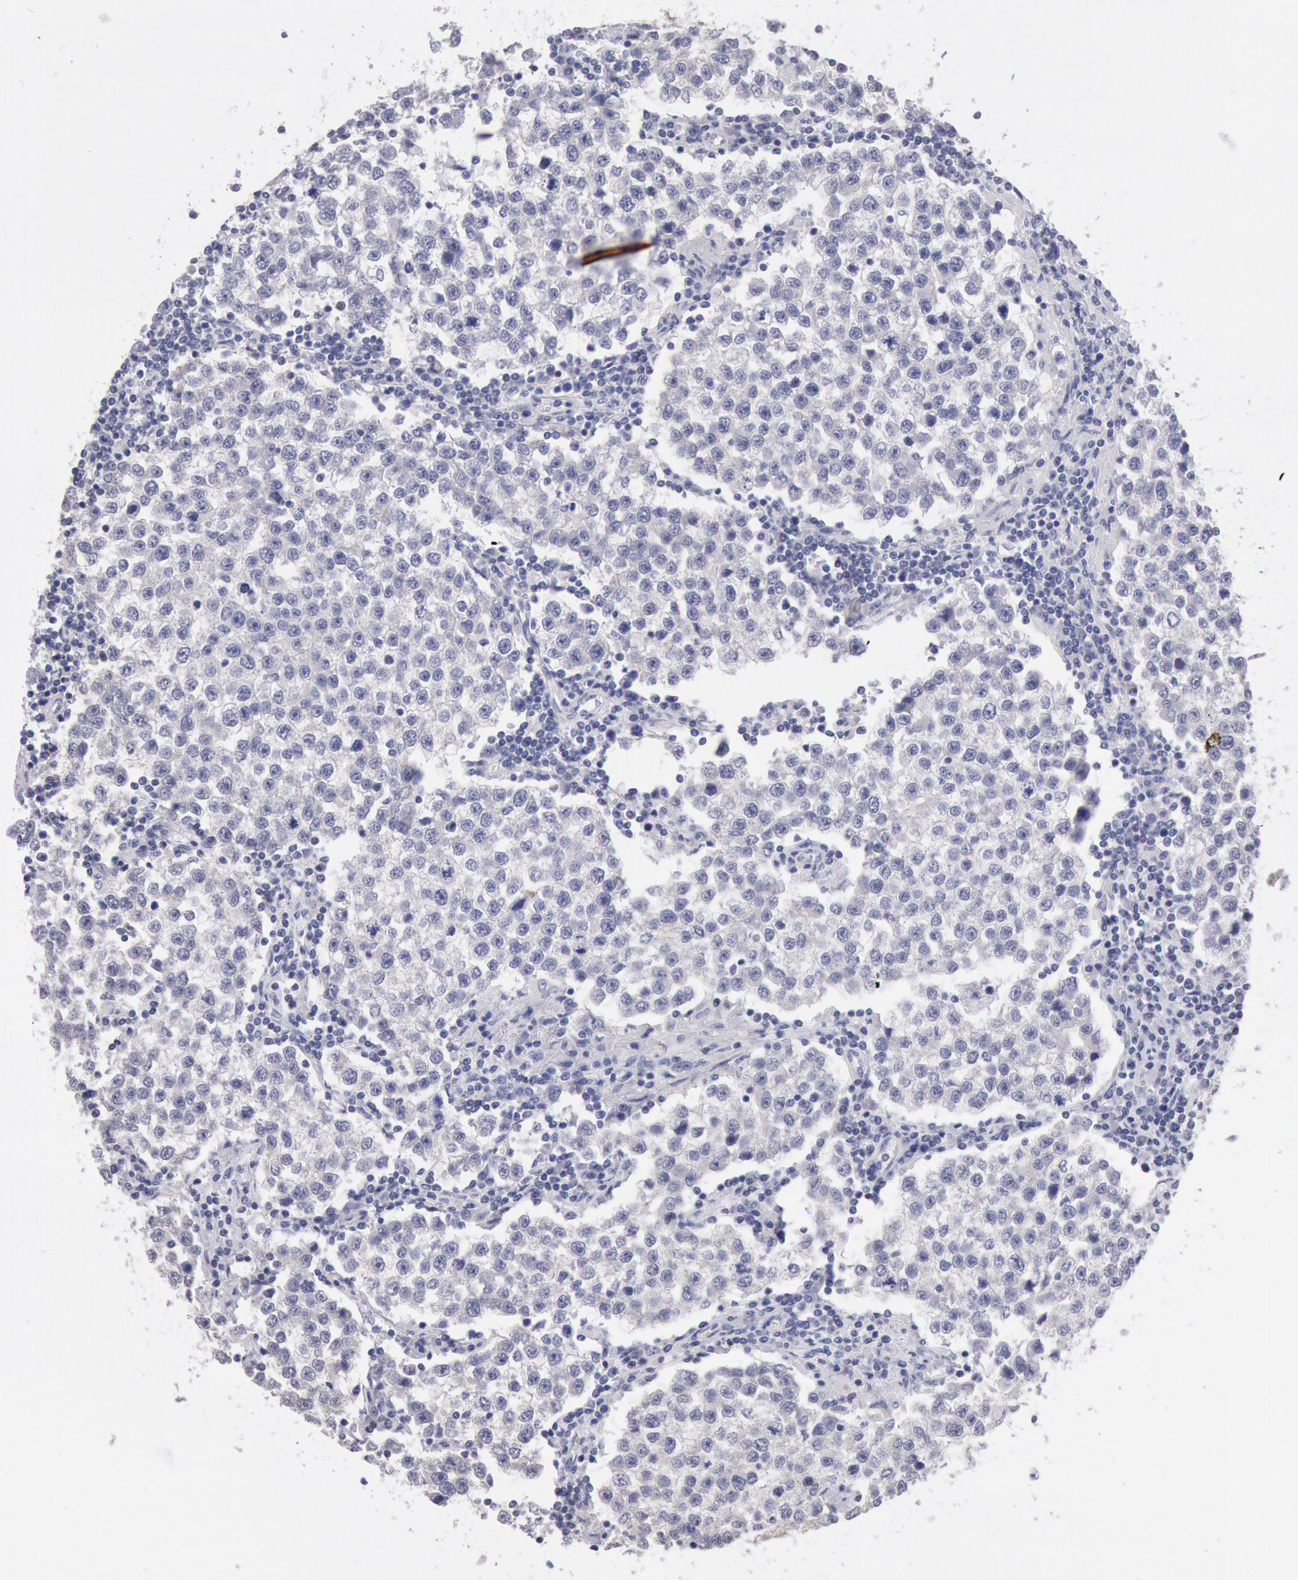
{"staining": {"intensity": "negative", "quantity": "none", "location": "none"}, "tissue": "testis cancer", "cell_type": "Tumor cells", "image_type": "cancer", "snomed": [{"axis": "morphology", "description": "Seminoma, NOS"}, {"axis": "topography", "description": "Testis"}], "caption": "The micrograph shows no significant expression in tumor cells of testis cancer. (Brightfield microscopy of DAB (3,3'-diaminobenzidine) IHC at high magnification).", "gene": "RPS6KA5", "patient": {"sex": "male", "age": 36}}